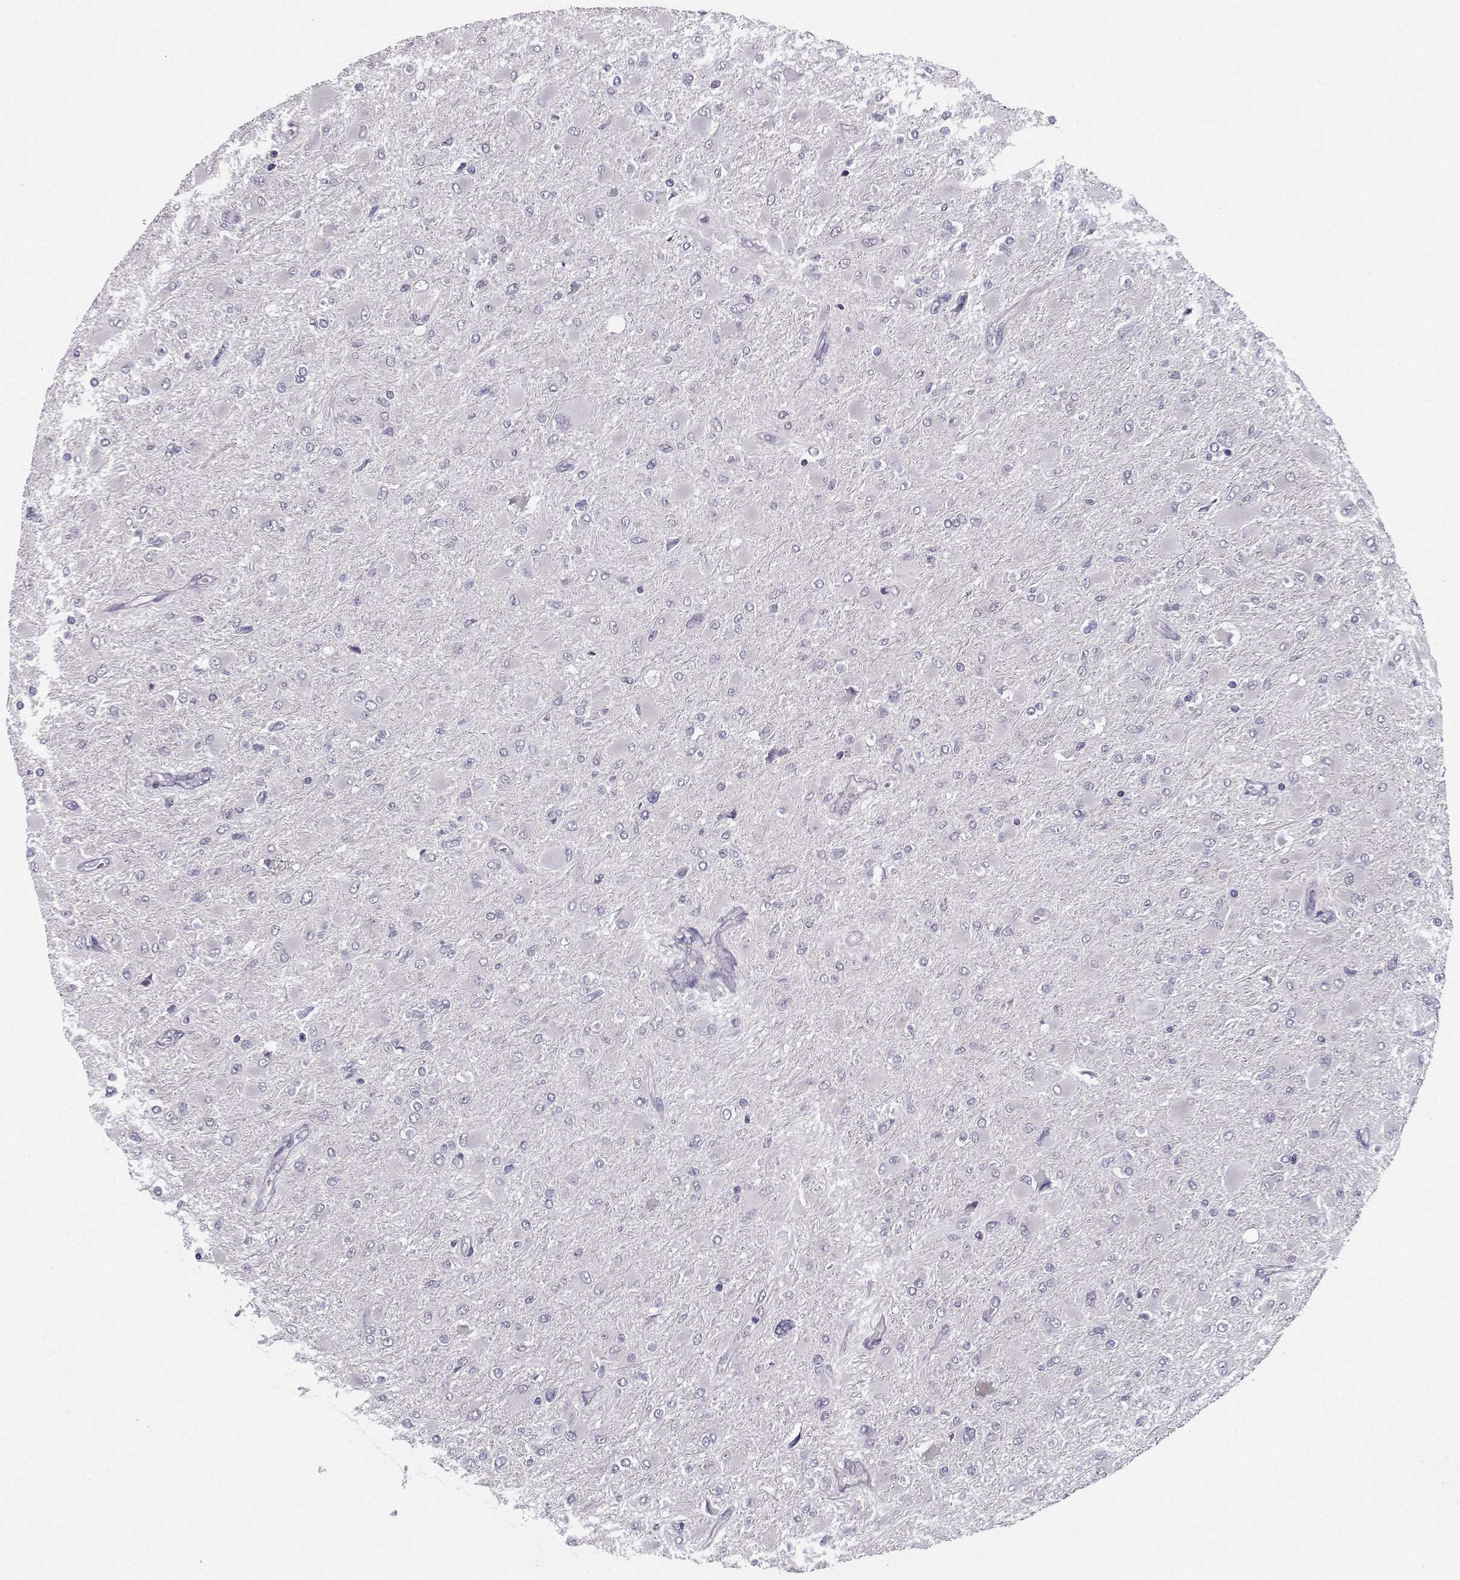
{"staining": {"intensity": "negative", "quantity": "none", "location": "none"}, "tissue": "glioma", "cell_type": "Tumor cells", "image_type": "cancer", "snomed": [{"axis": "morphology", "description": "Glioma, malignant, High grade"}, {"axis": "topography", "description": "Cerebral cortex"}], "caption": "The photomicrograph exhibits no staining of tumor cells in glioma.", "gene": "DDX20", "patient": {"sex": "female", "age": 36}}